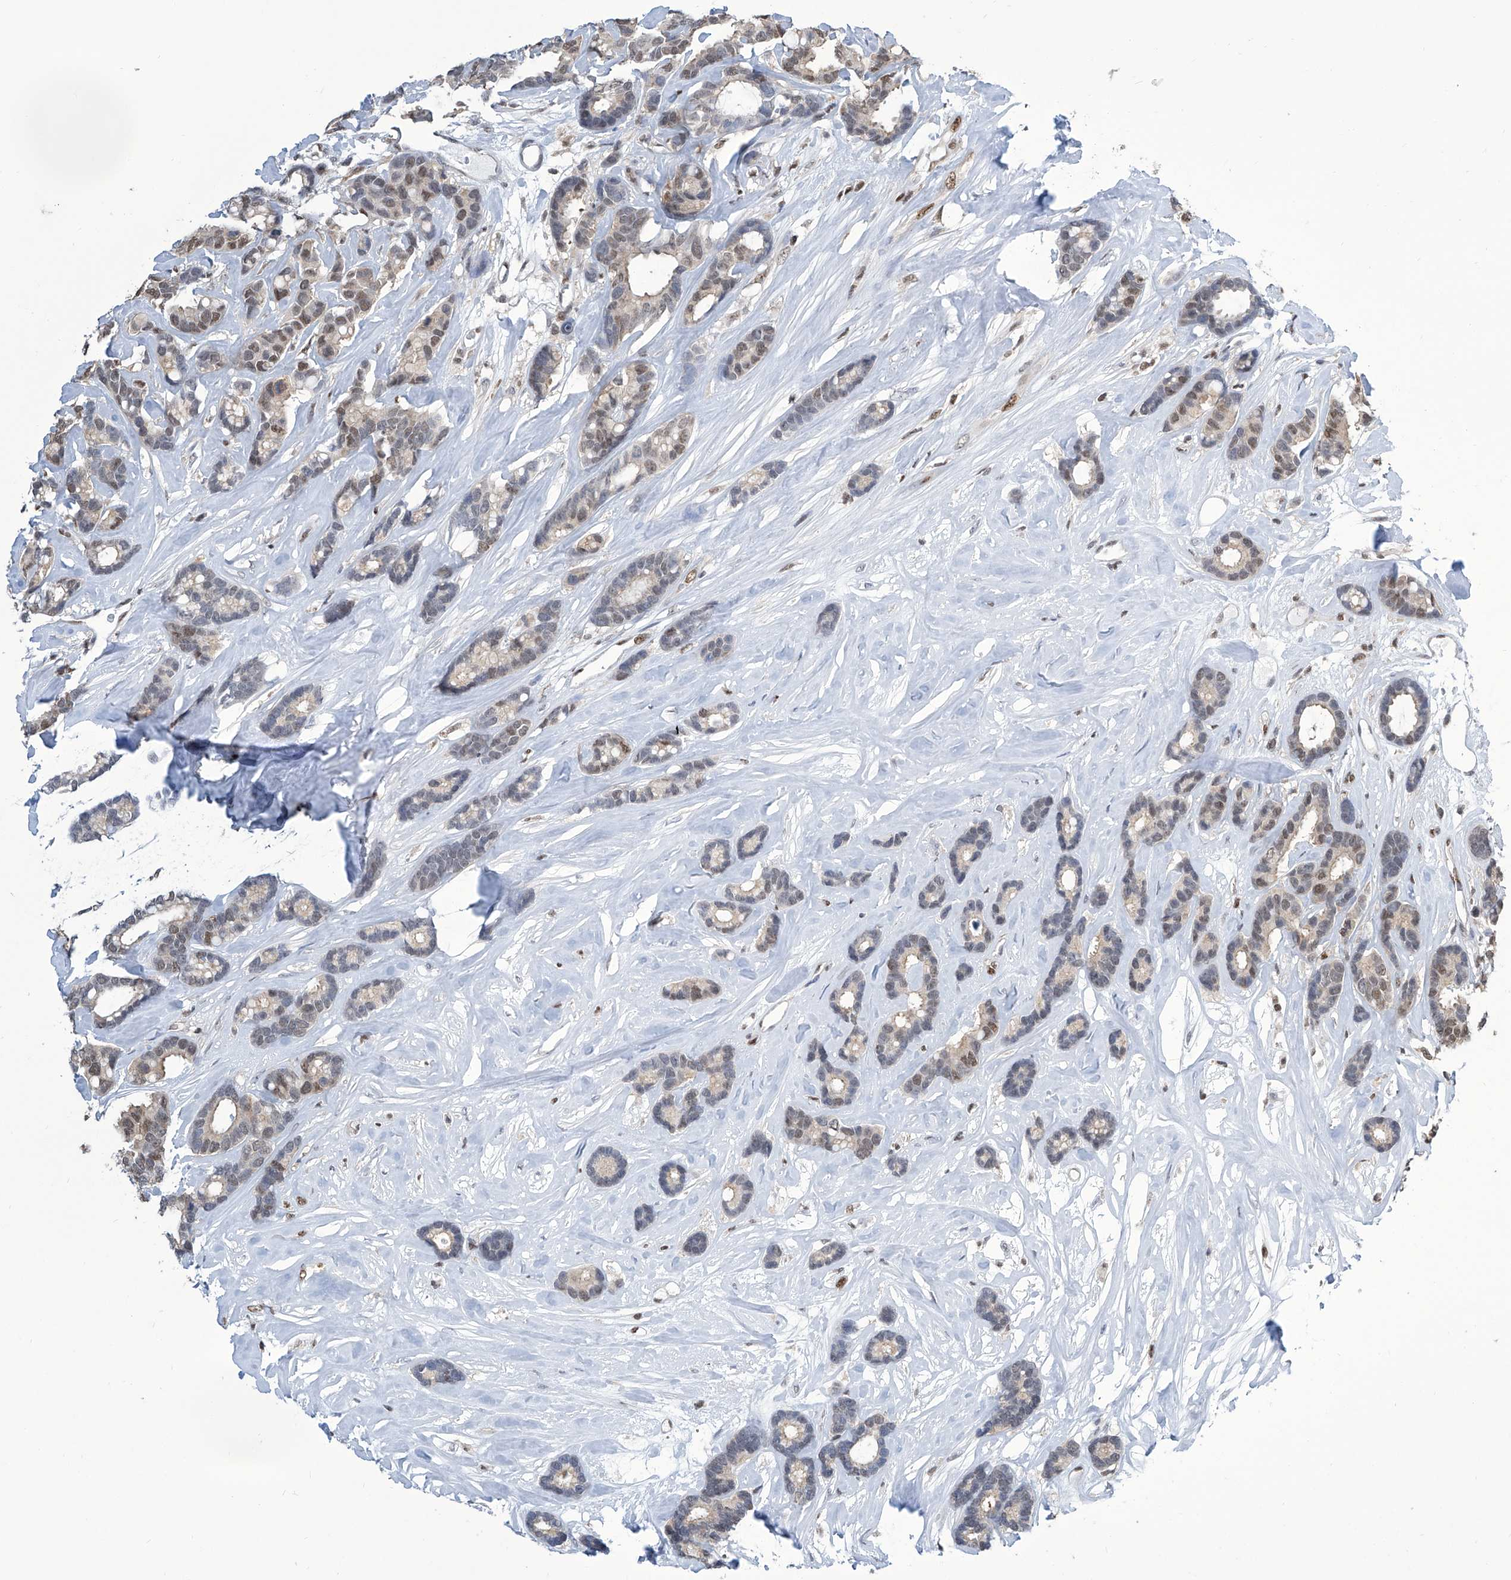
{"staining": {"intensity": "moderate", "quantity": "25%-75%", "location": "nuclear"}, "tissue": "breast cancer", "cell_type": "Tumor cells", "image_type": "cancer", "snomed": [{"axis": "morphology", "description": "Duct carcinoma"}, {"axis": "topography", "description": "Breast"}], "caption": "Tumor cells display medium levels of moderate nuclear expression in about 25%-75% of cells in breast cancer.", "gene": "SREBF2", "patient": {"sex": "female", "age": 87}}